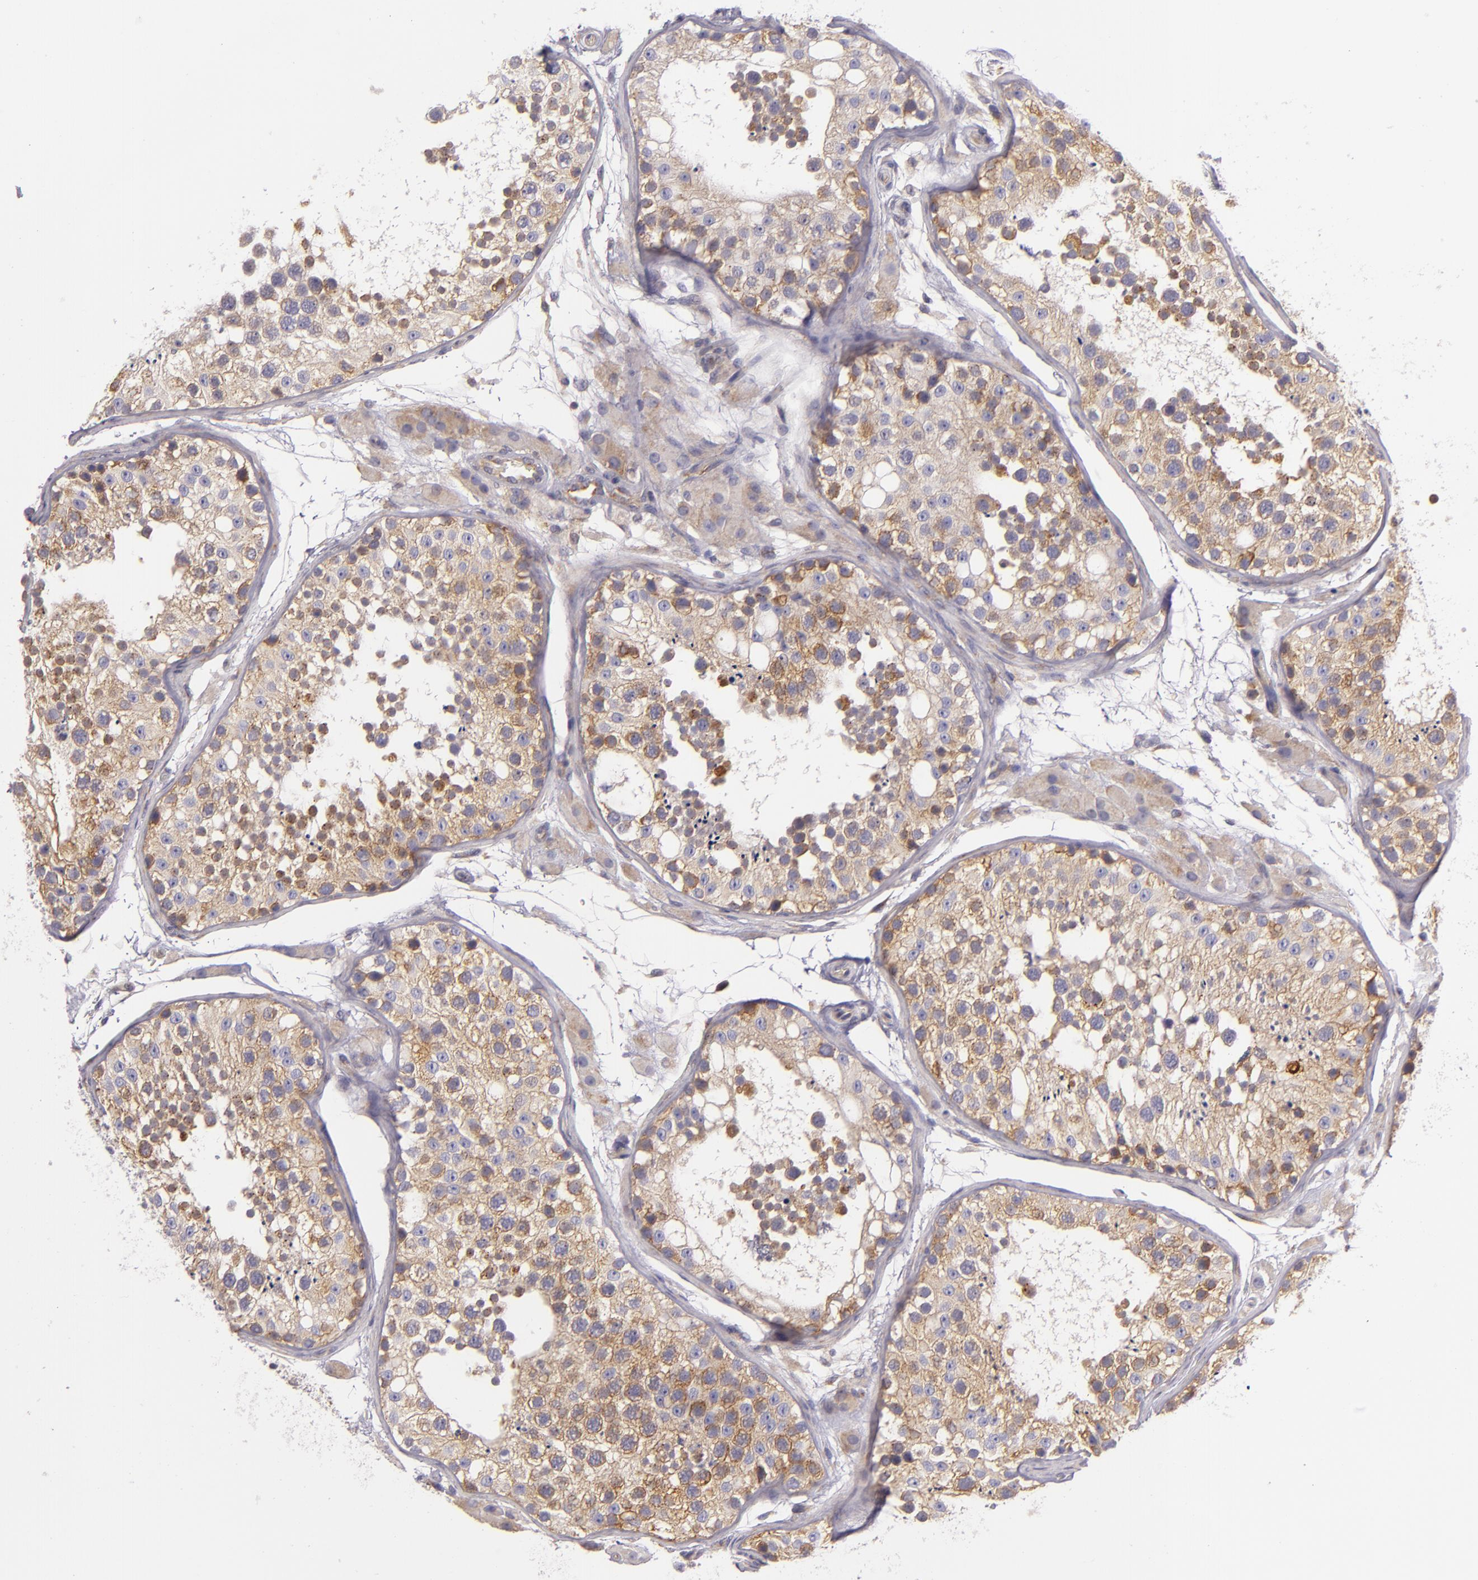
{"staining": {"intensity": "weak", "quantity": ">75%", "location": "cytoplasmic/membranous"}, "tissue": "testis", "cell_type": "Cells in seminiferous ducts", "image_type": "normal", "snomed": [{"axis": "morphology", "description": "Normal tissue, NOS"}, {"axis": "topography", "description": "Testis"}], "caption": "Cells in seminiferous ducts display low levels of weak cytoplasmic/membranous positivity in about >75% of cells in benign testis. (Brightfield microscopy of DAB IHC at high magnification).", "gene": "UPF3B", "patient": {"sex": "male", "age": 26}}